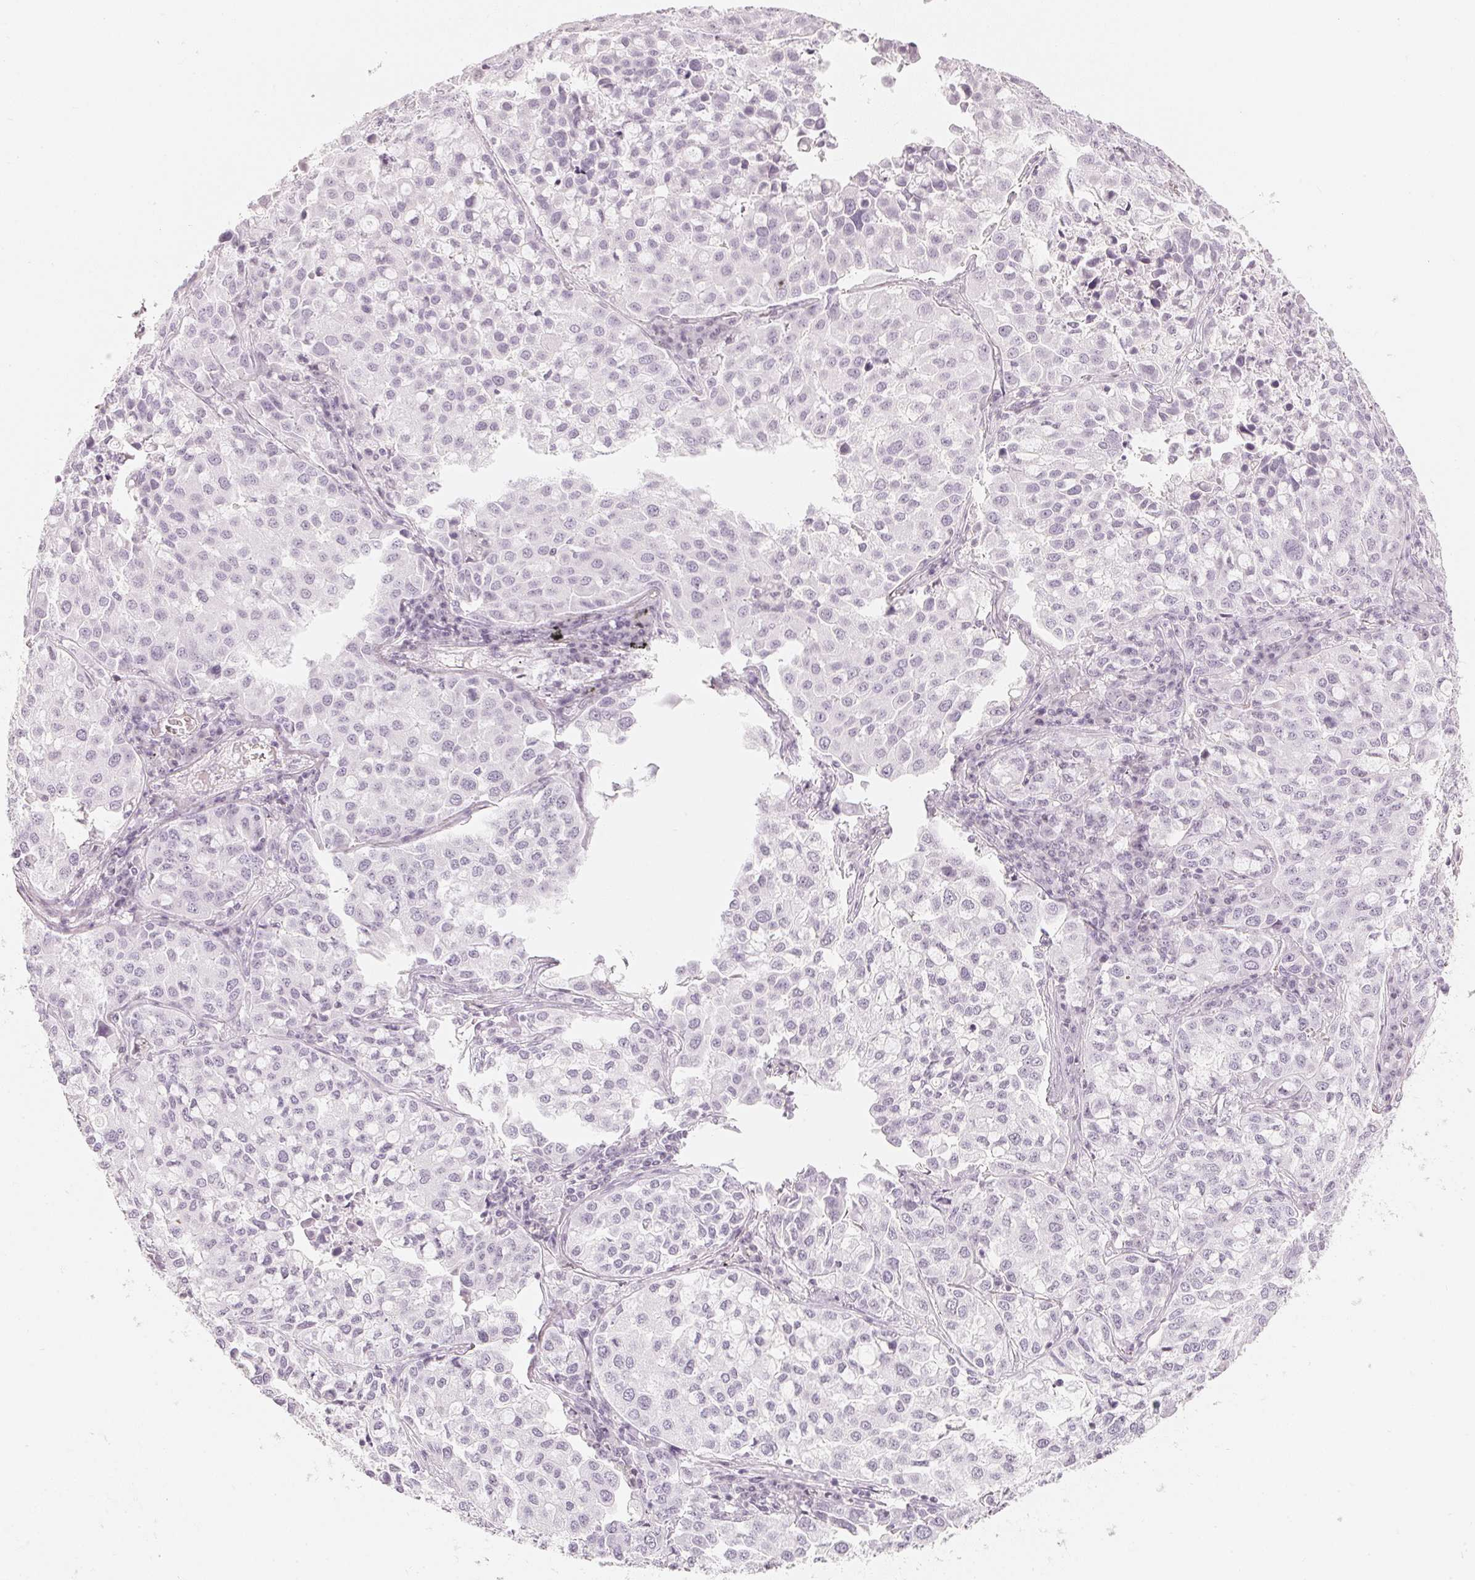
{"staining": {"intensity": "negative", "quantity": "none", "location": "none"}, "tissue": "lung cancer", "cell_type": "Tumor cells", "image_type": "cancer", "snomed": [{"axis": "morphology", "description": "Adenocarcinoma, NOS"}, {"axis": "morphology", "description": "Adenocarcinoma, metastatic, NOS"}, {"axis": "topography", "description": "Lymph node"}, {"axis": "topography", "description": "Lung"}], "caption": "High power microscopy micrograph of an immunohistochemistry (IHC) image of lung cancer, revealing no significant staining in tumor cells.", "gene": "SLC22A8", "patient": {"sex": "female", "age": 65}}